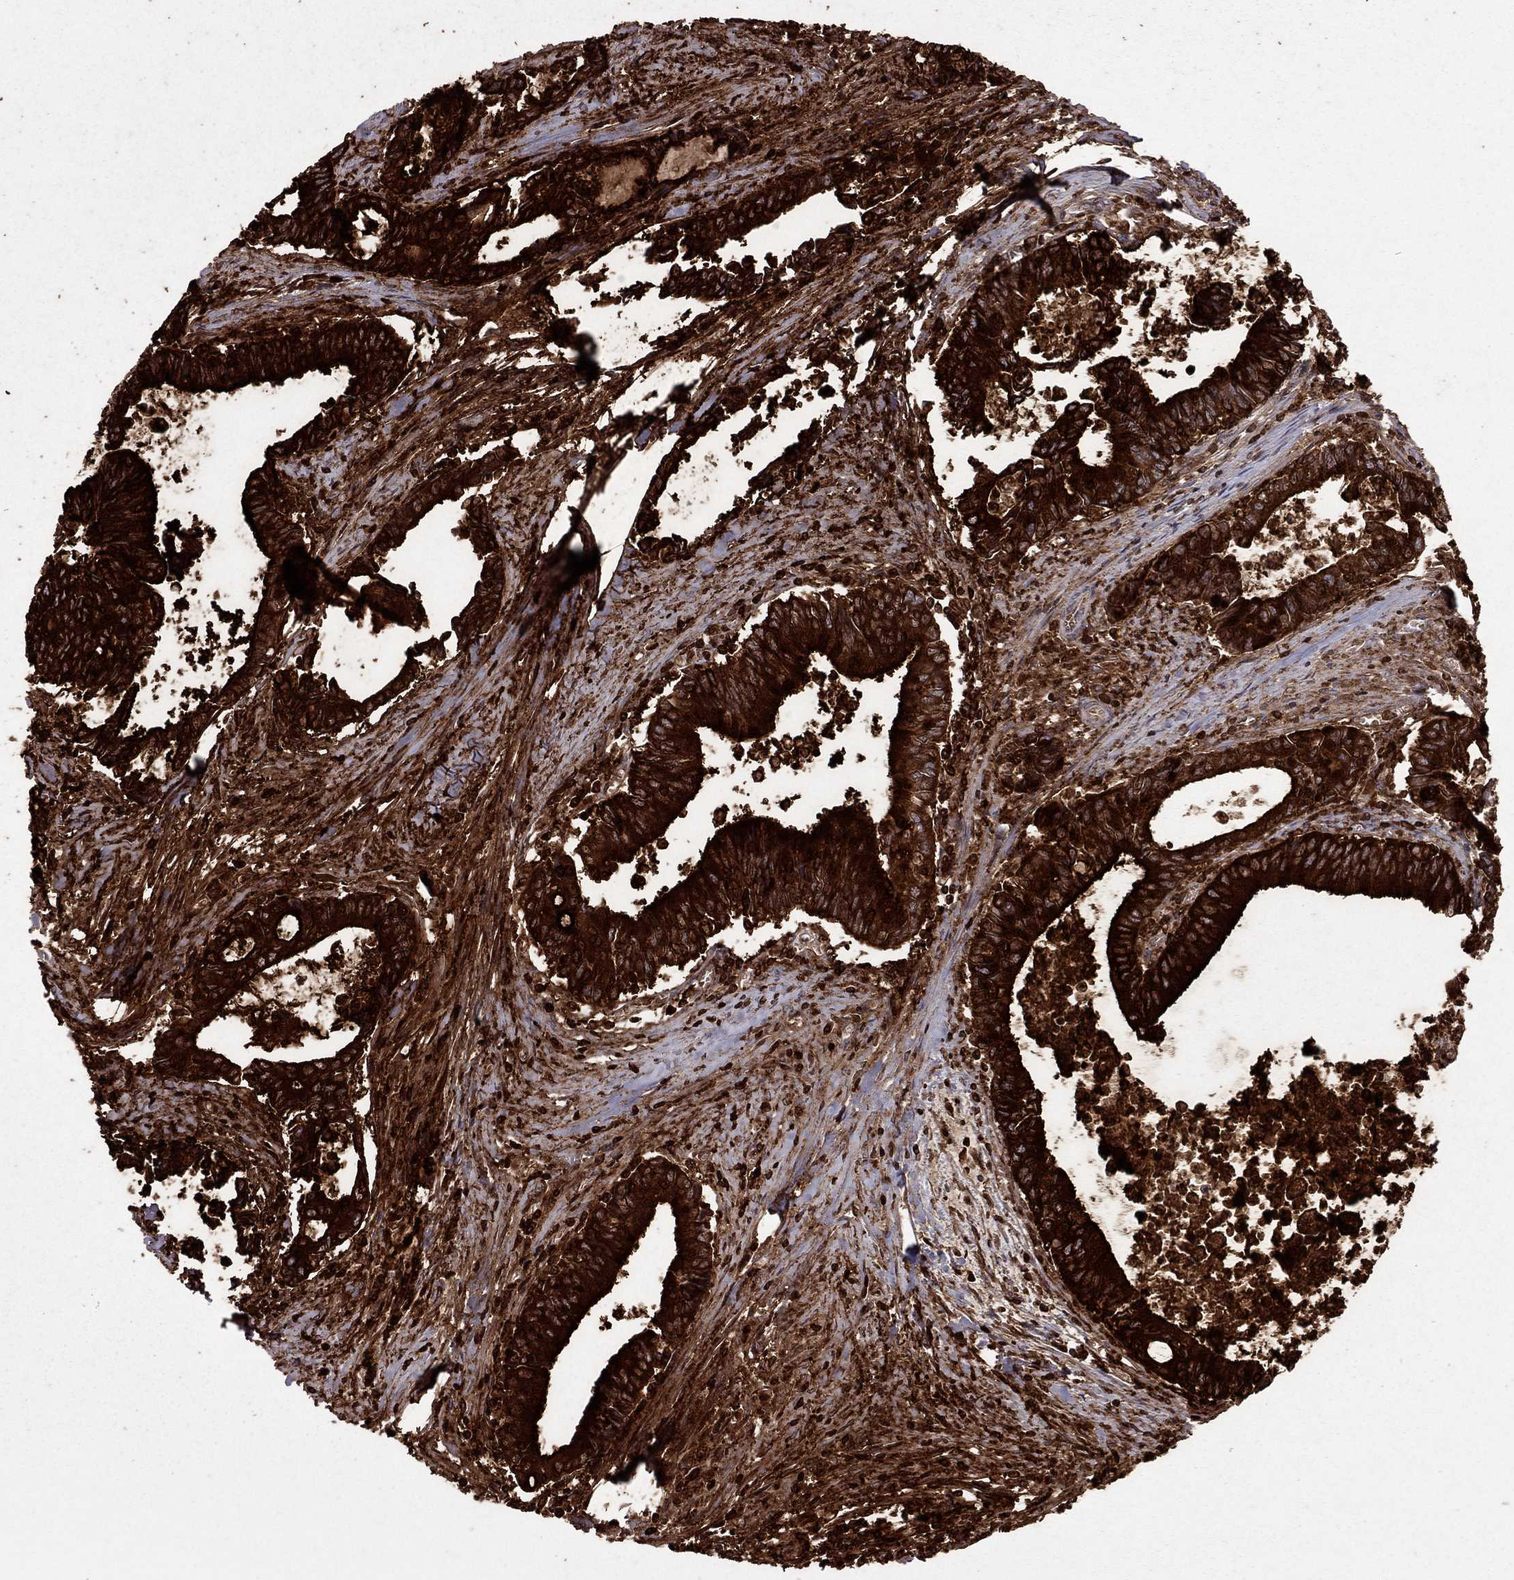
{"staining": {"intensity": "strong", "quantity": ">75%", "location": "cytoplasmic/membranous"}, "tissue": "cervical cancer", "cell_type": "Tumor cells", "image_type": "cancer", "snomed": [{"axis": "morphology", "description": "Adenocarcinoma, NOS"}, {"axis": "topography", "description": "Cervix"}], "caption": "Immunohistochemical staining of adenocarcinoma (cervical) displays strong cytoplasmic/membranous protein expression in approximately >75% of tumor cells.", "gene": "MUC16", "patient": {"sex": "female", "age": 42}}